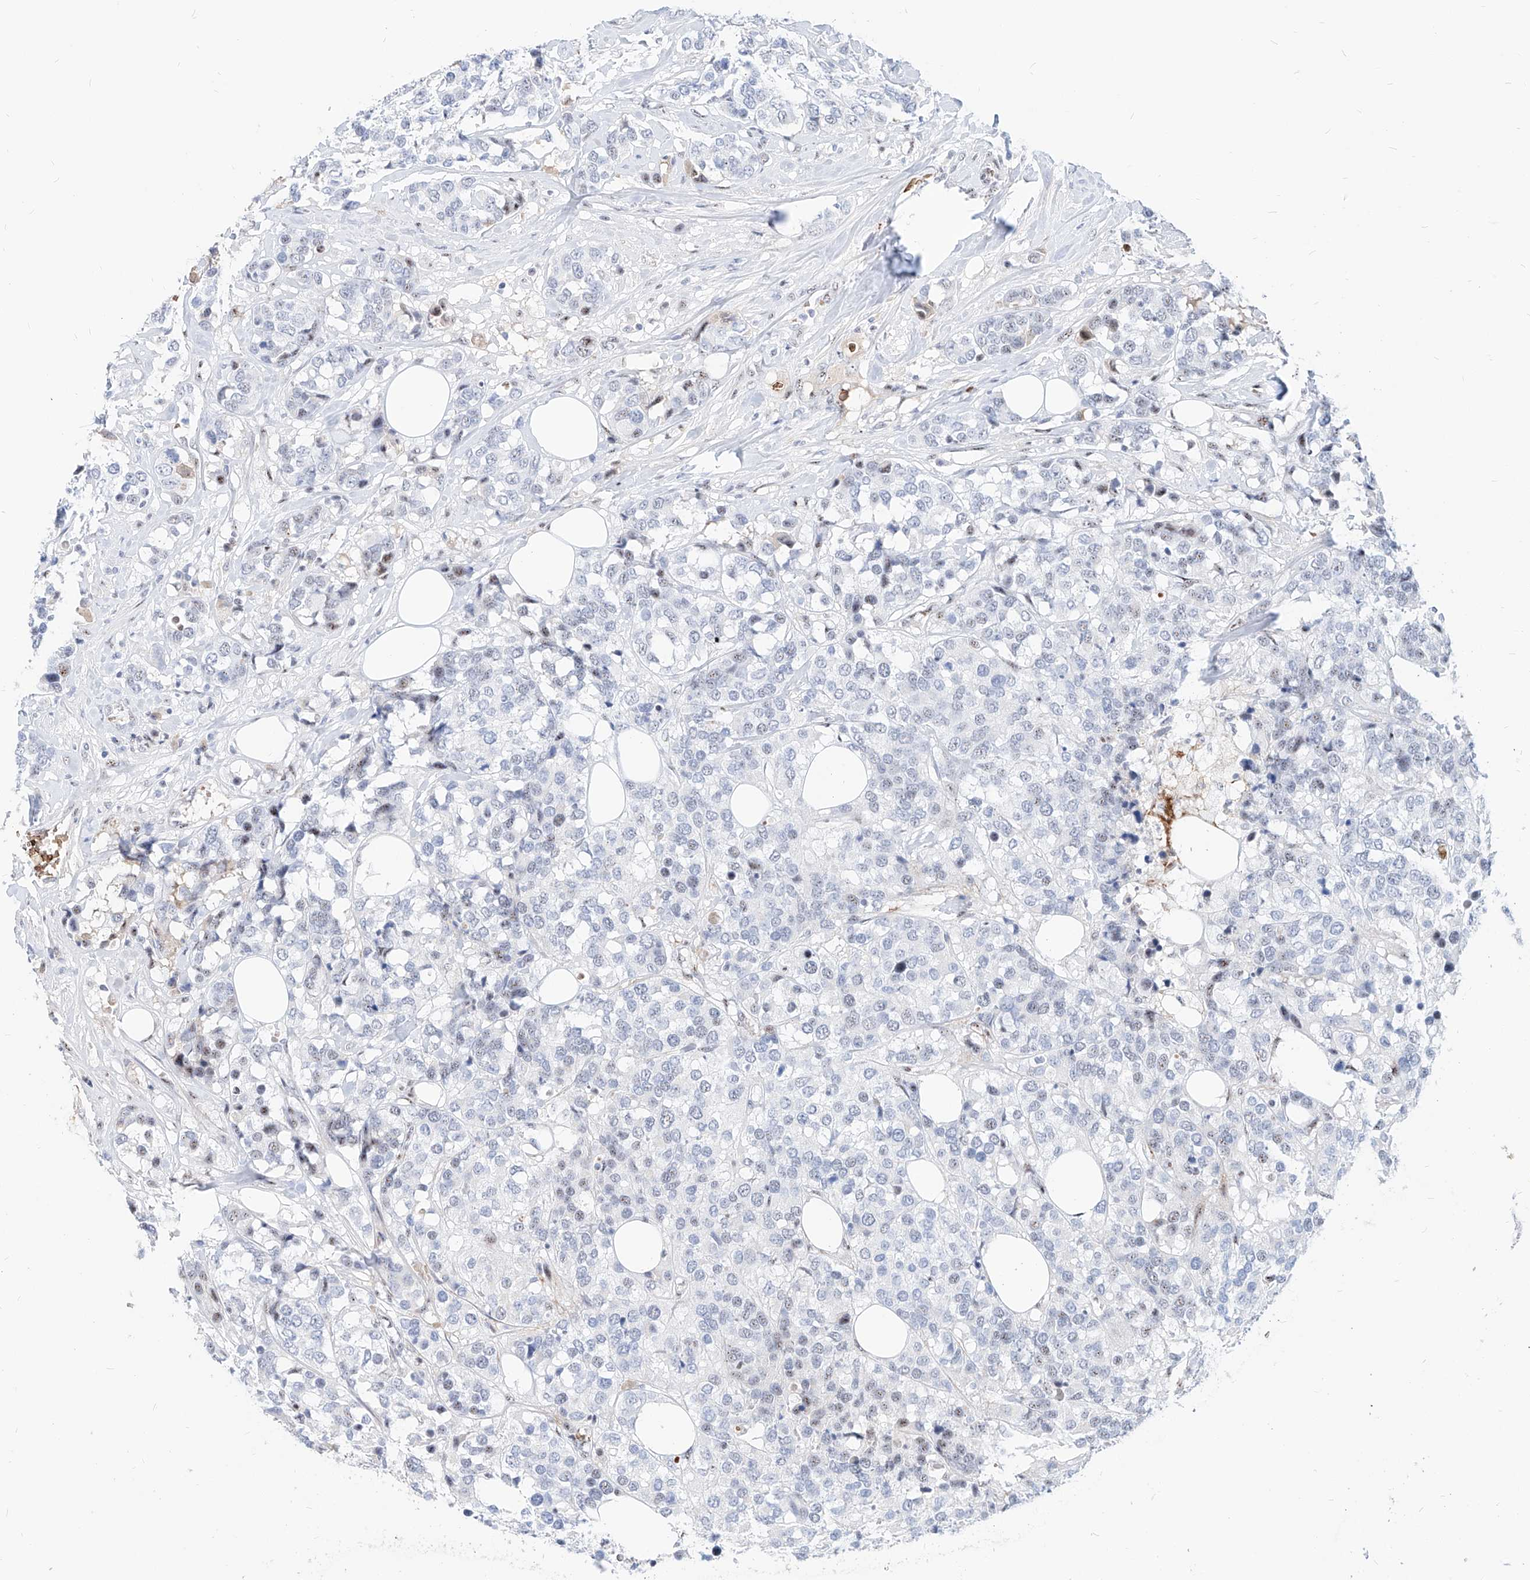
{"staining": {"intensity": "negative", "quantity": "none", "location": "none"}, "tissue": "breast cancer", "cell_type": "Tumor cells", "image_type": "cancer", "snomed": [{"axis": "morphology", "description": "Lobular carcinoma"}, {"axis": "topography", "description": "Breast"}], "caption": "This is an immunohistochemistry (IHC) histopathology image of human breast cancer. There is no staining in tumor cells.", "gene": "ZFP42", "patient": {"sex": "female", "age": 59}}